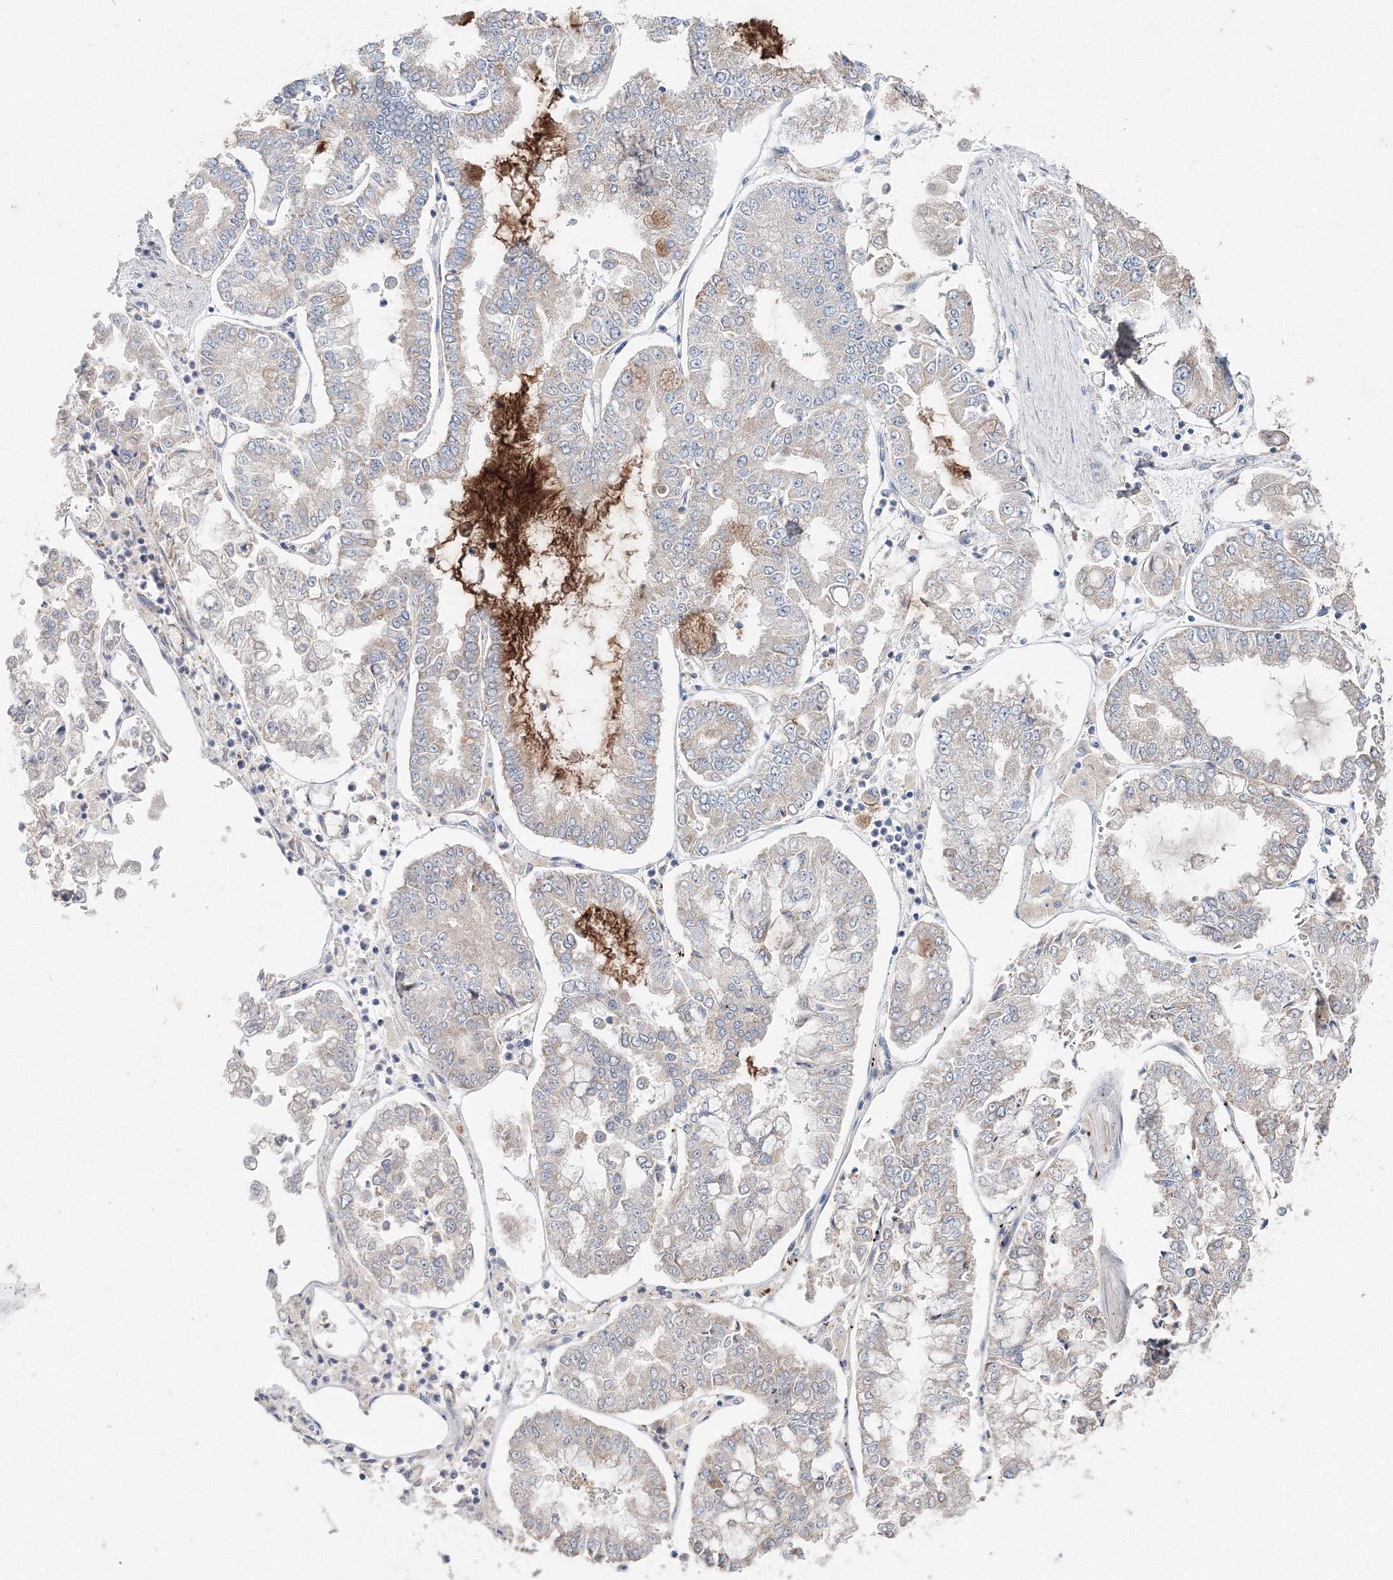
{"staining": {"intensity": "negative", "quantity": "none", "location": "none"}, "tissue": "stomach cancer", "cell_type": "Tumor cells", "image_type": "cancer", "snomed": [{"axis": "morphology", "description": "Adenocarcinoma, NOS"}, {"axis": "topography", "description": "Stomach"}], "caption": "IHC of human stomach cancer (adenocarcinoma) displays no expression in tumor cells. (IHC, brightfield microscopy, high magnification).", "gene": "WDR49", "patient": {"sex": "male", "age": 76}}